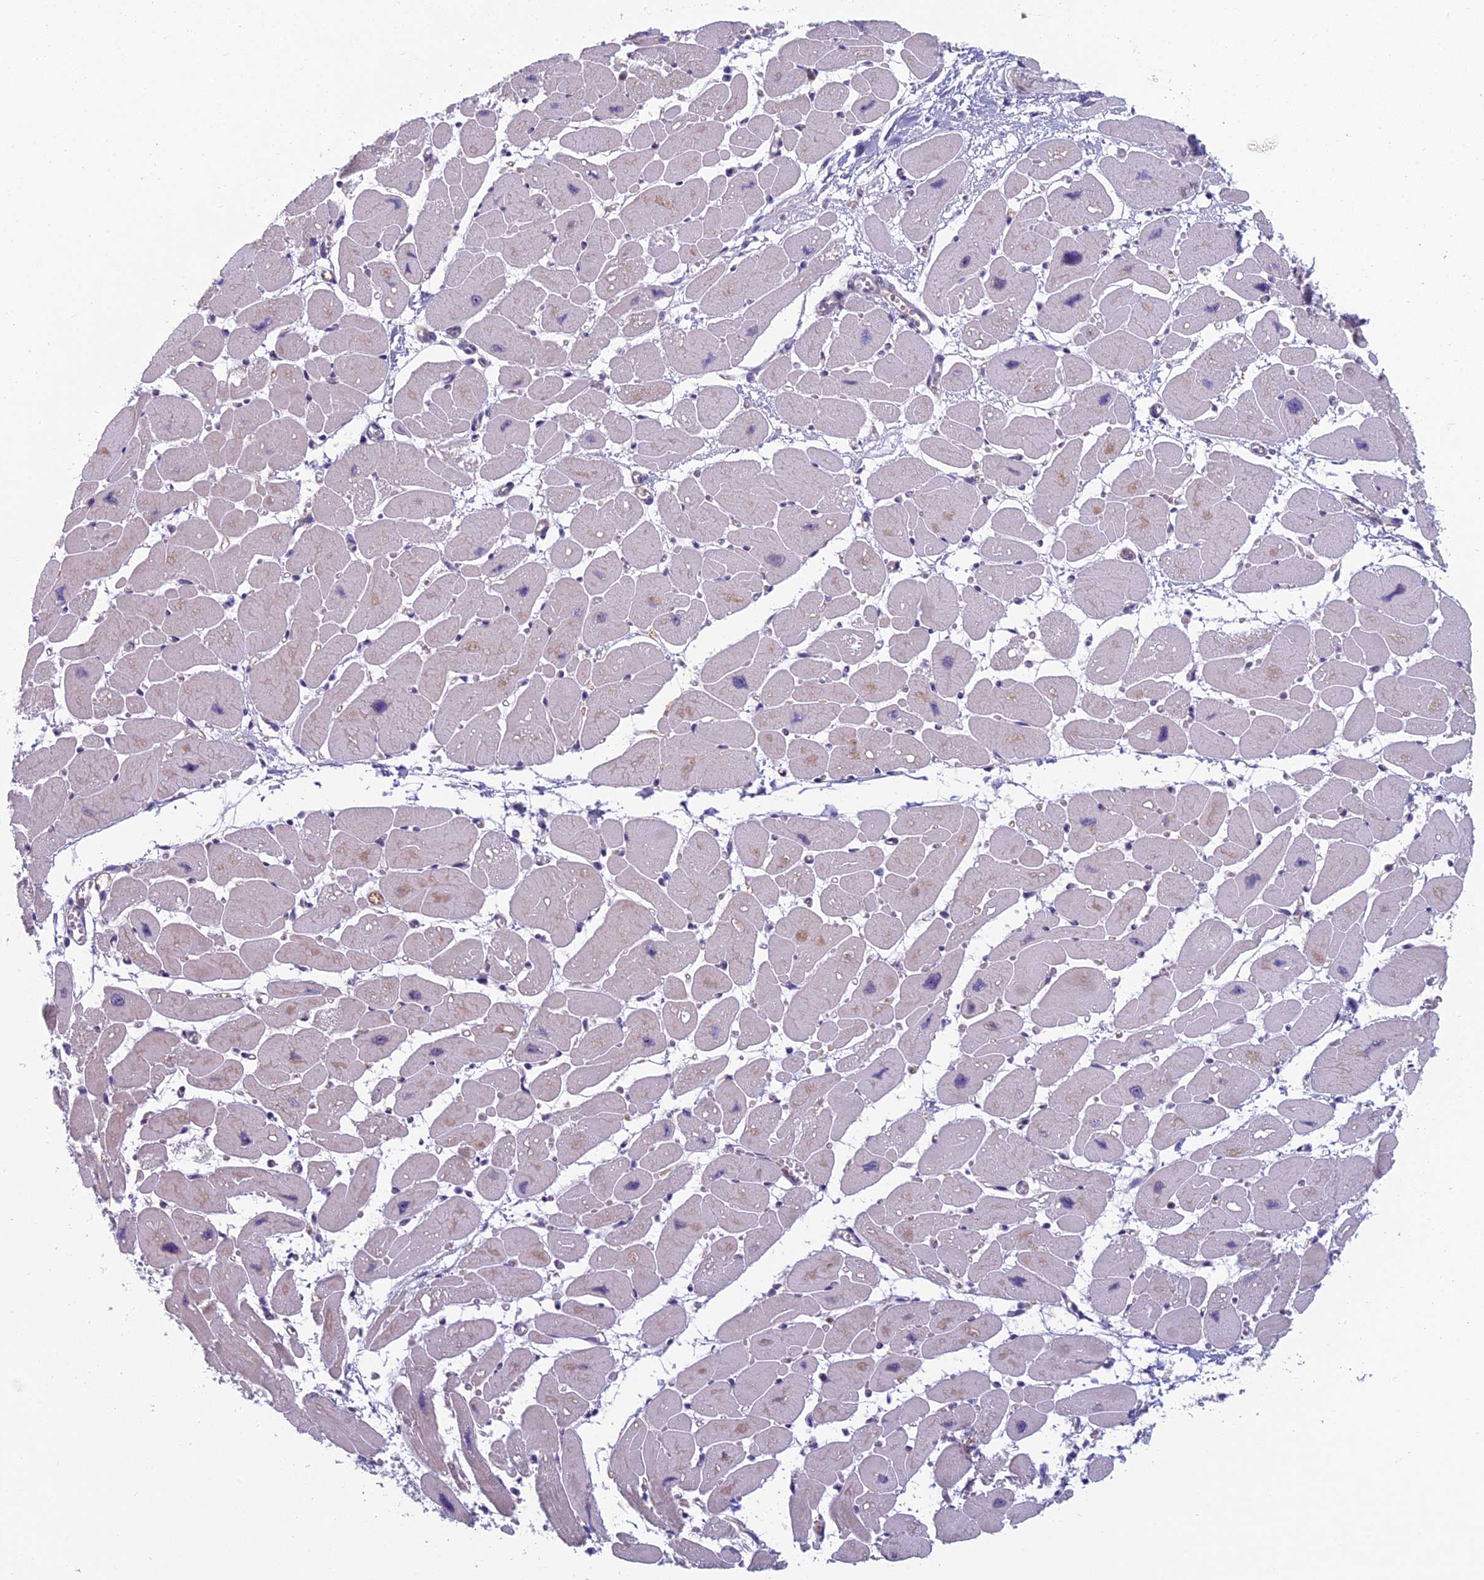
{"staining": {"intensity": "weak", "quantity": "<25%", "location": "cytoplasmic/membranous"}, "tissue": "heart muscle", "cell_type": "Cardiomyocytes", "image_type": "normal", "snomed": [{"axis": "morphology", "description": "Normal tissue, NOS"}, {"axis": "topography", "description": "Heart"}], "caption": "The image displays no significant expression in cardiomyocytes of heart muscle. (DAB (3,3'-diaminobenzidine) immunohistochemistry, high magnification).", "gene": "NOC2L", "patient": {"sex": "female", "age": 54}}